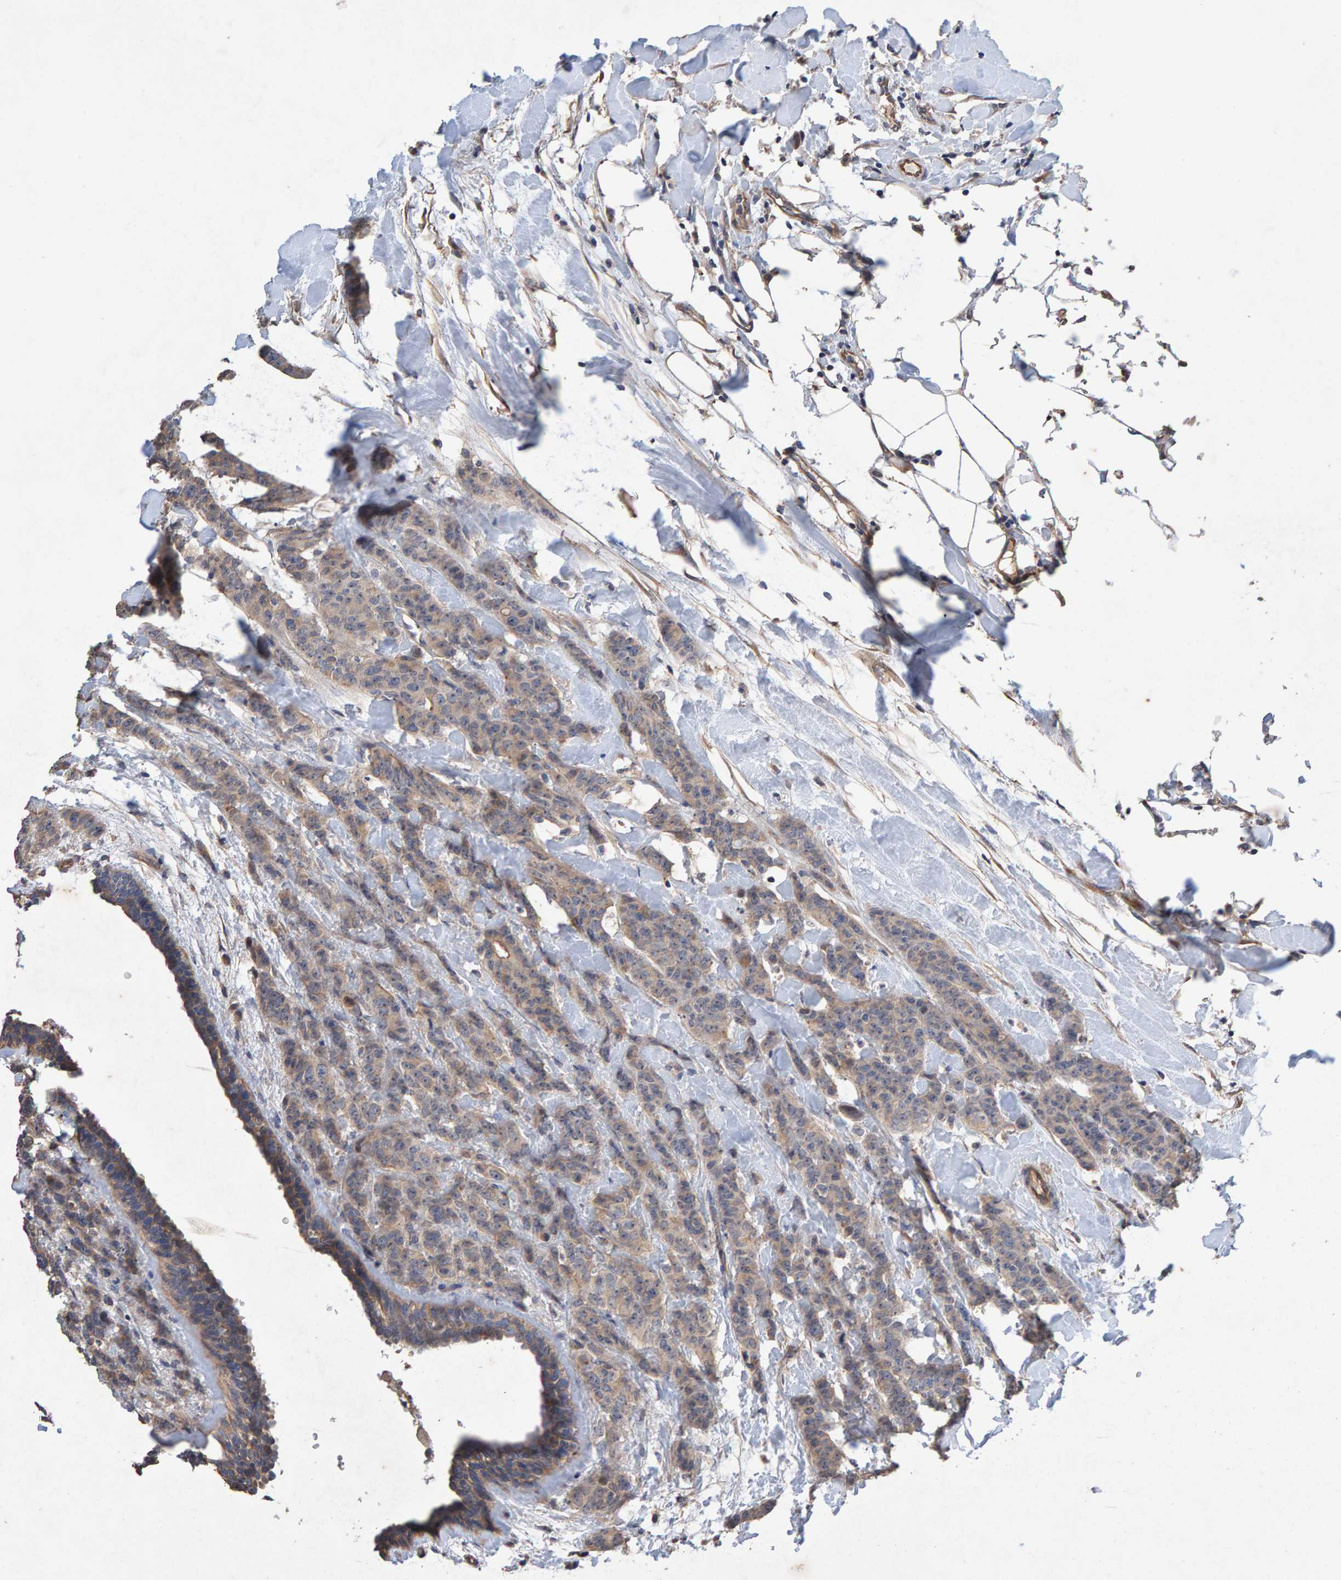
{"staining": {"intensity": "weak", "quantity": ">75%", "location": "cytoplasmic/membranous"}, "tissue": "breast cancer", "cell_type": "Tumor cells", "image_type": "cancer", "snomed": [{"axis": "morphology", "description": "Normal tissue, NOS"}, {"axis": "morphology", "description": "Duct carcinoma"}, {"axis": "topography", "description": "Breast"}], "caption": "The histopathology image demonstrates a brown stain indicating the presence of a protein in the cytoplasmic/membranous of tumor cells in infiltrating ductal carcinoma (breast).", "gene": "EFR3A", "patient": {"sex": "female", "age": 40}}